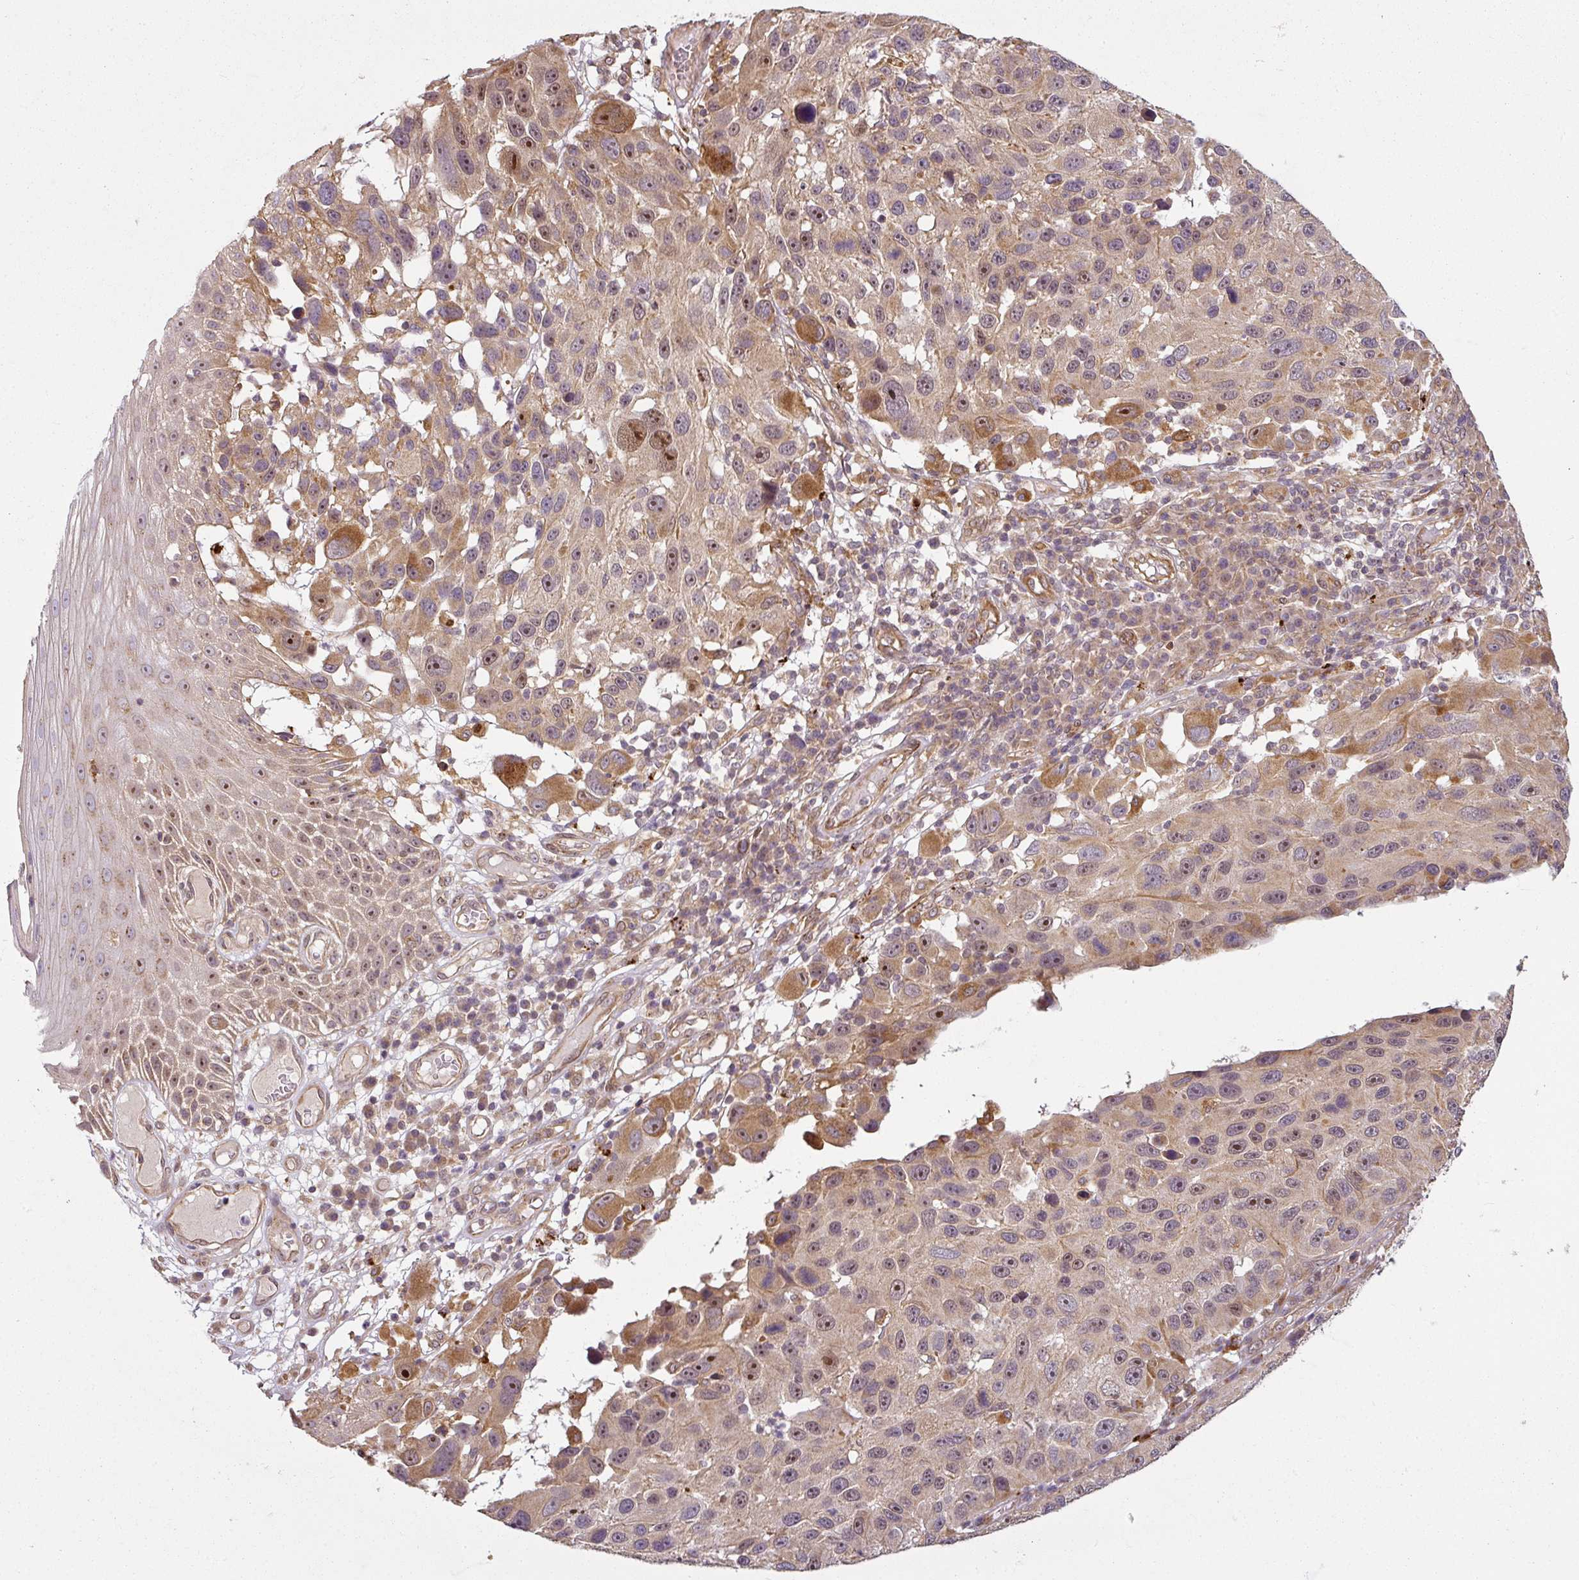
{"staining": {"intensity": "moderate", "quantity": "25%-75%", "location": "cytoplasmic/membranous,nuclear"}, "tissue": "melanoma", "cell_type": "Tumor cells", "image_type": "cancer", "snomed": [{"axis": "morphology", "description": "Malignant melanoma, NOS"}, {"axis": "topography", "description": "Skin"}], "caption": "High-magnification brightfield microscopy of melanoma stained with DAB (3,3'-diaminobenzidine) (brown) and counterstained with hematoxylin (blue). tumor cells exhibit moderate cytoplasmic/membranous and nuclear positivity is seen in approximately25%-75% of cells.", "gene": "DIMT1", "patient": {"sex": "male", "age": 53}}